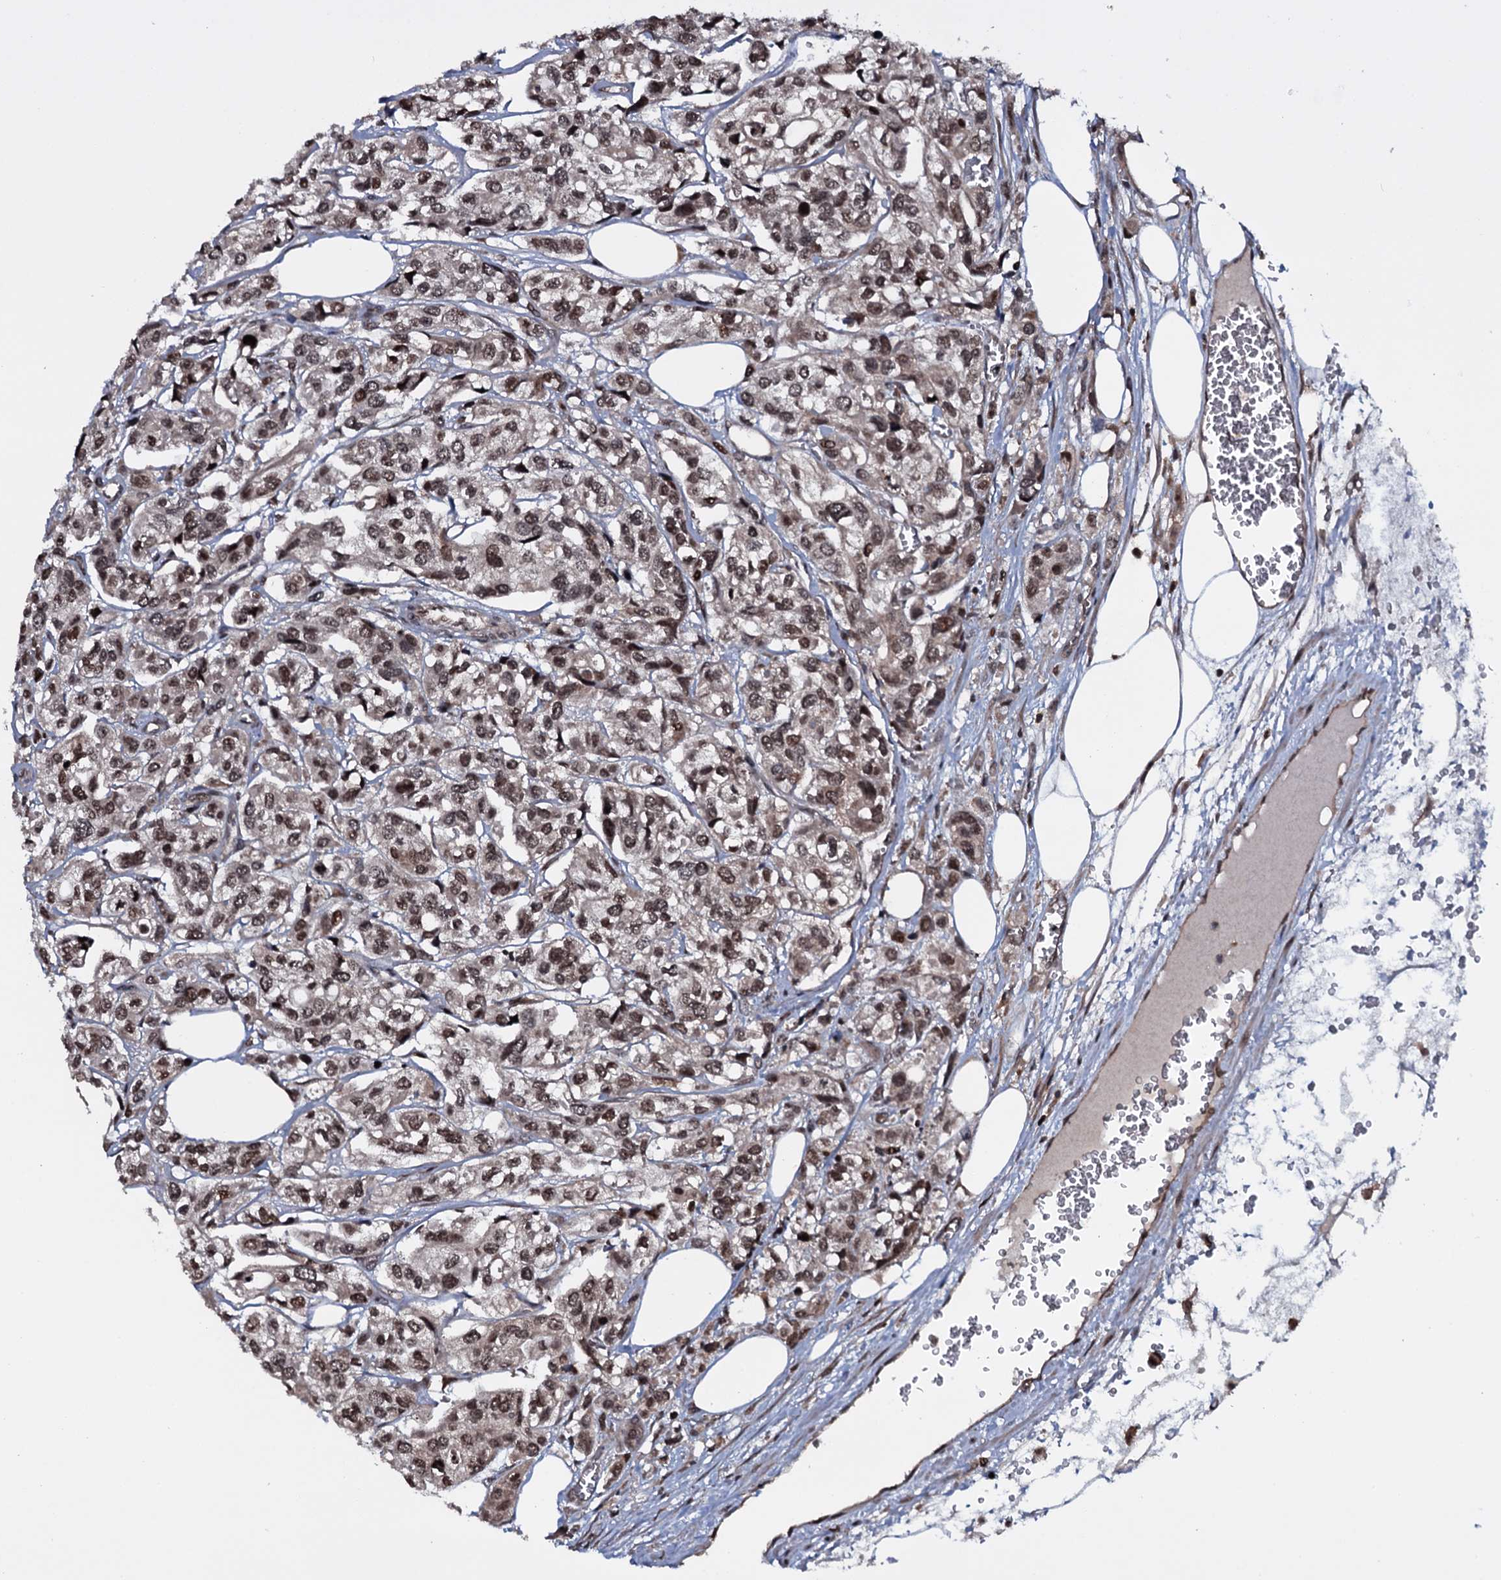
{"staining": {"intensity": "moderate", "quantity": ">75%", "location": "nuclear"}, "tissue": "urothelial cancer", "cell_type": "Tumor cells", "image_type": "cancer", "snomed": [{"axis": "morphology", "description": "Urothelial carcinoma, High grade"}, {"axis": "topography", "description": "Urinary bladder"}], "caption": "Urothelial cancer stained with immunohistochemistry reveals moderate nuclear staining in about >75% of tumor cells.", "gene": "HDDC3", "patient": {"sex": "male", "age": 67}}